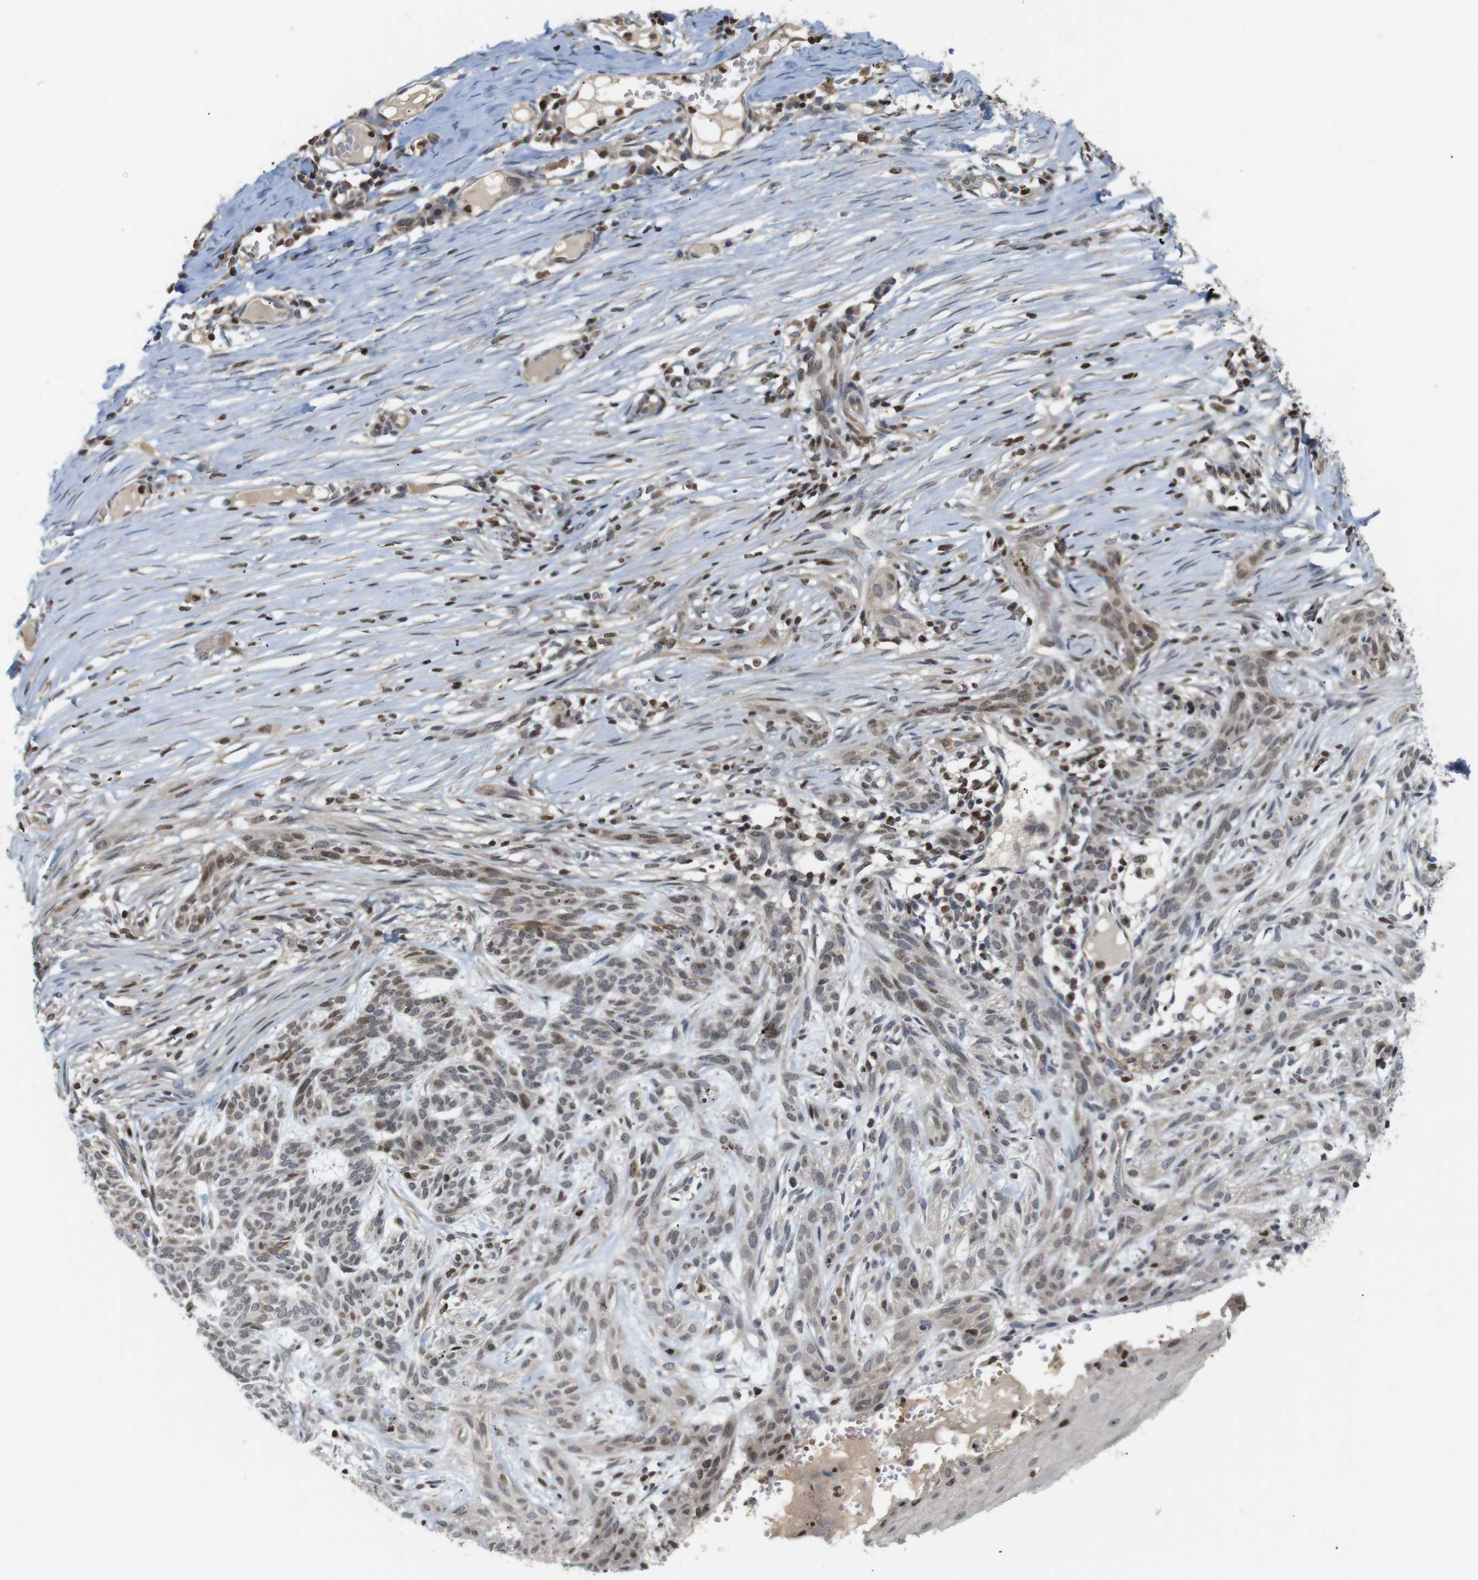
{"staining": {"intensity": "weak", "quantity": "25%-75%", "location": "cytoplasmic/membranous"}, "tissue": "skin cancer", "cell_type": "Tumor cells", "image_type": "cancer", "snomed": [{"axis": "morphology", "description": "Basal cell carcinoma"}, {"axis": "topography", "description": "Skin"}], "caption": "There is low levels of weak cytoplasmic/membranous positivity in tumor cells of basal cell carcinoma (skin), as demonstrated by immunohistochemical staining (brown color).", "gene": "MBD1", "patient": {"sex": "female", "age": 59}}